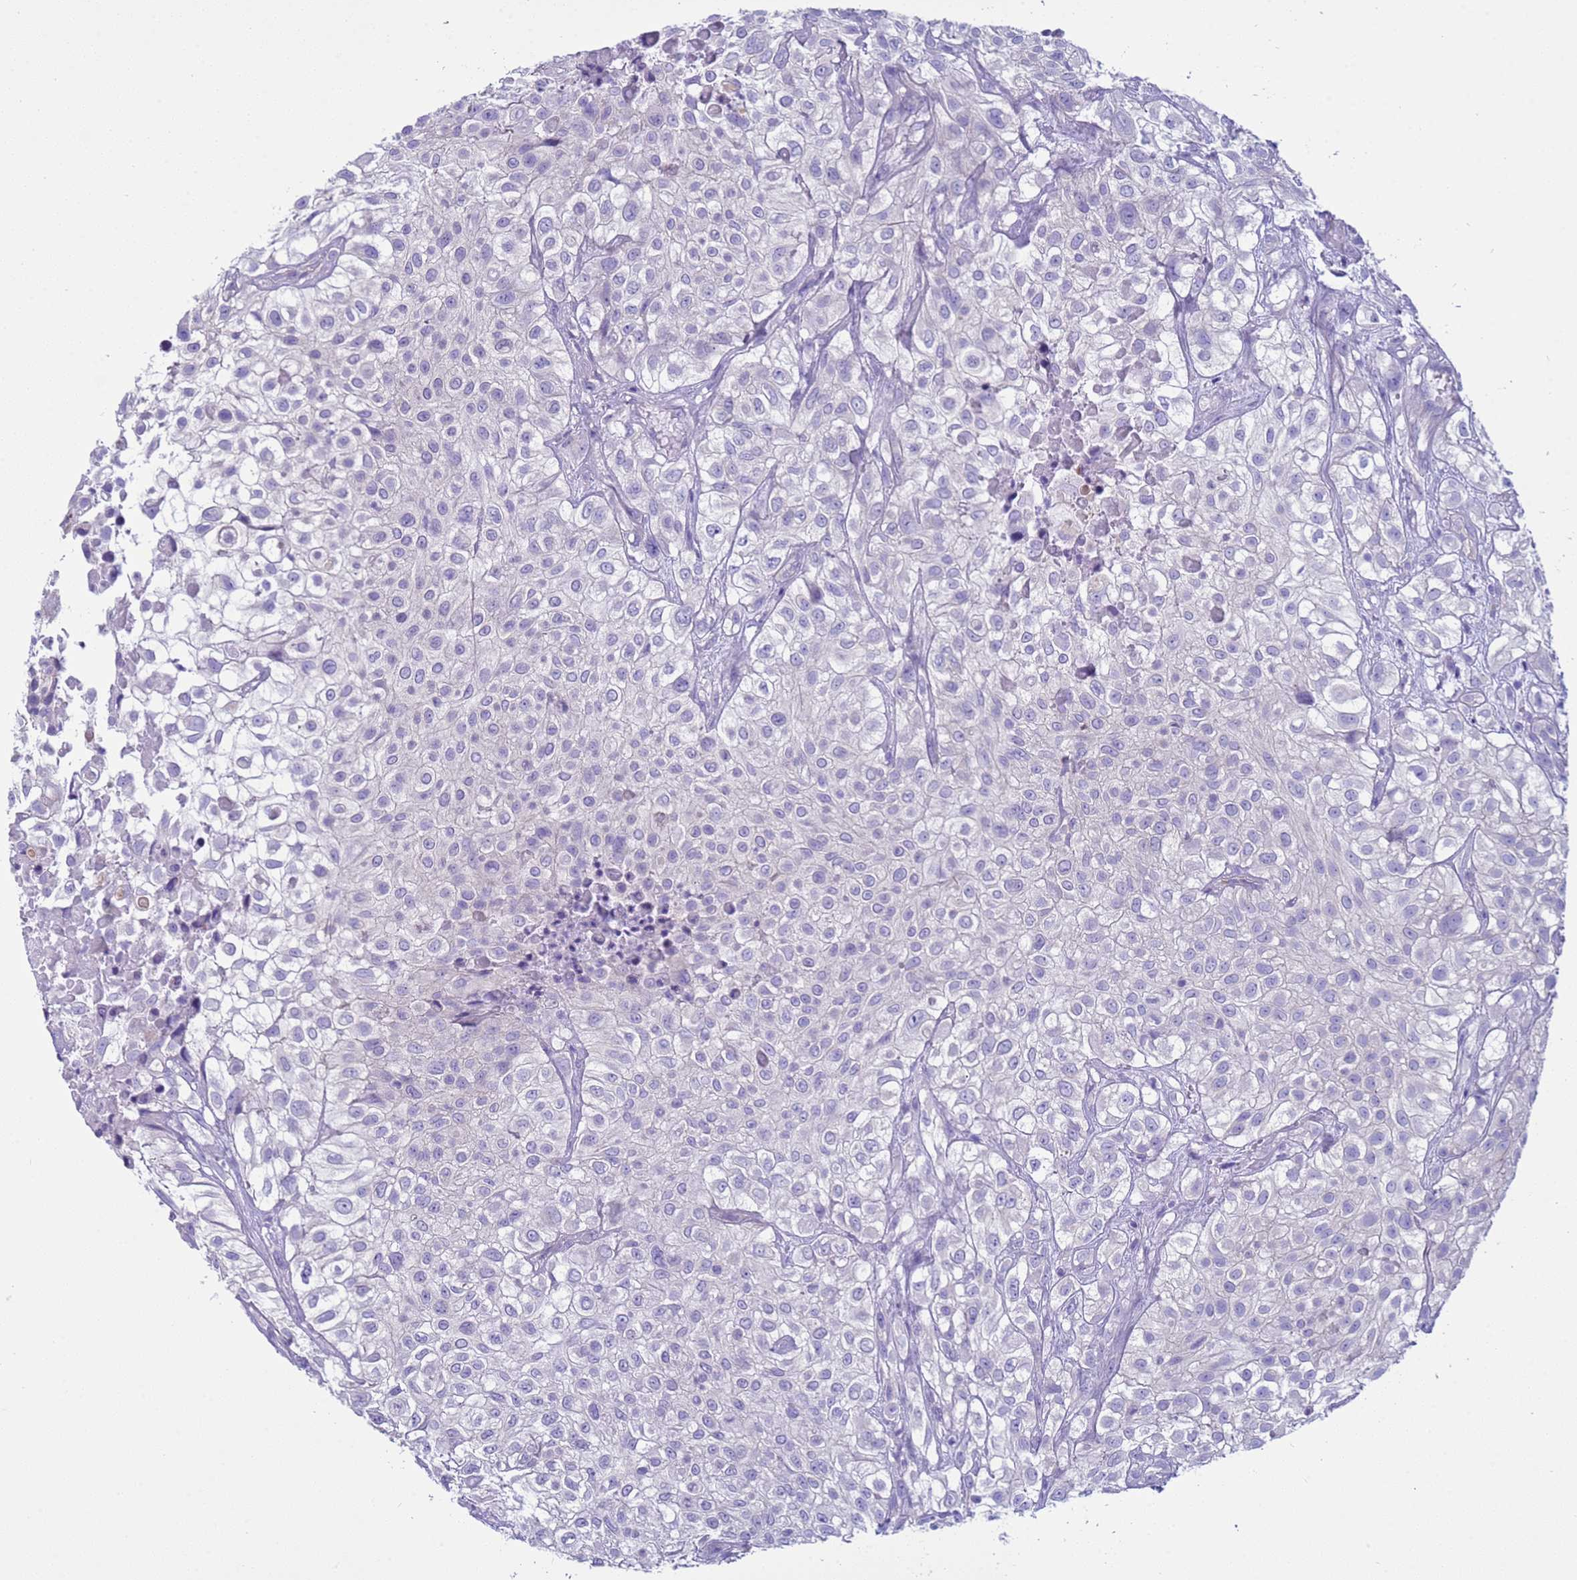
{"staining": {"intensity": "negative", "quantity": "none", "location": "none"}, "tissue": "urothelial cancer", "cell_type": "Tumor cells", "image_type": "cancer", "snomed": [{"axis": "morphology", "description": "Urothelial carcinoma, High grade"}, {"axis": "topography", "description": "Urinary bladder"}], "caption": "This is an IHC image of human high-grade urothelial carcinoma. There is no expression in tumor cells.", "gene": "CST4", "patient": {"sex": "male", "age": 56}}